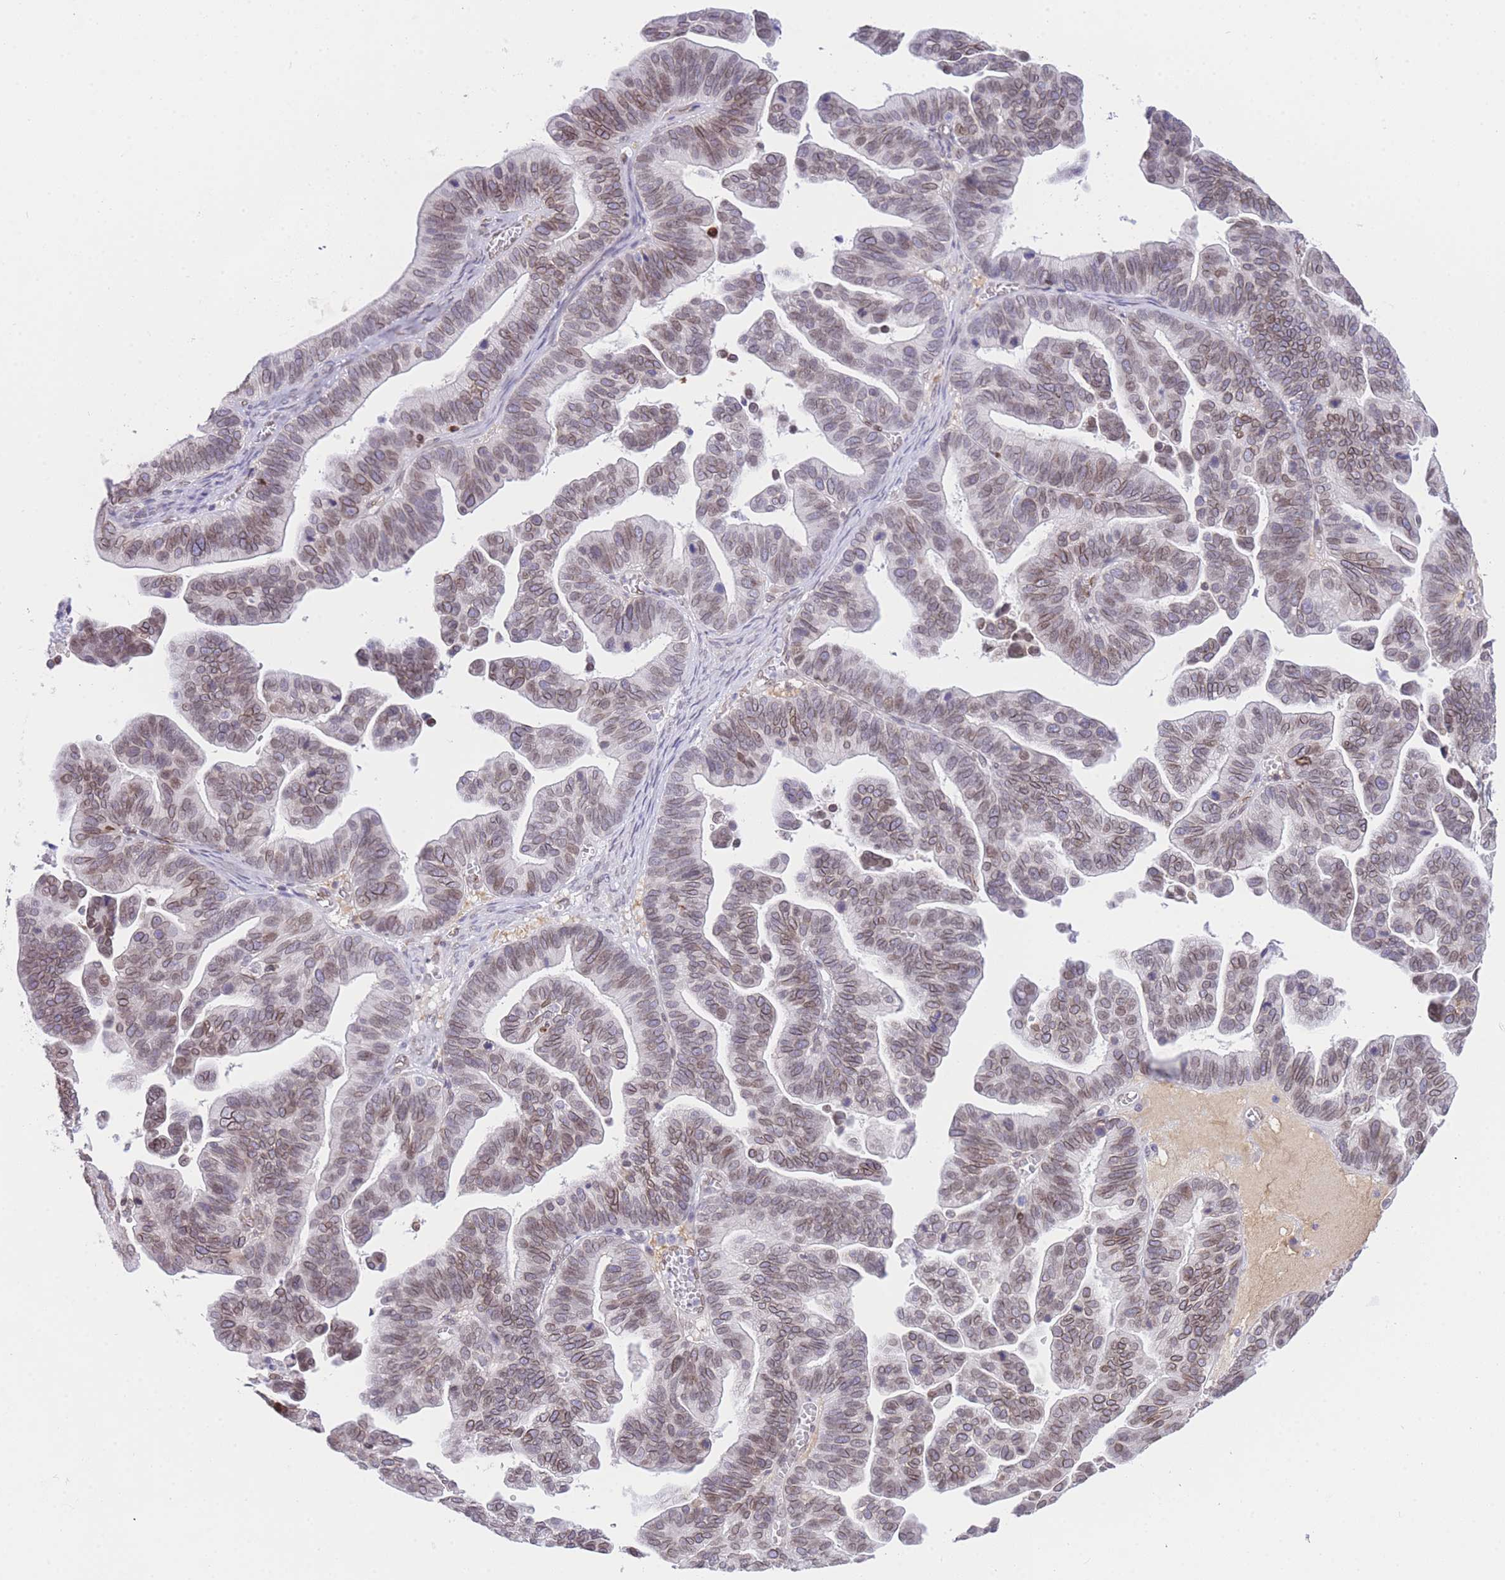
{"staining": {"intensity": "moderate", "quantity": ">75%", "location": "cytoplasmic/membranous,nuclear"}, "tissue": "ovarian cancer", "cell_type": "Tumor cells", "image_type": "cancer", "snomed": [{"axis": "morphology", "description": "Cystadenocarcinoma, serous, NOS"}, {"axis": "topography", "description": "Ovary"}], "caption": "IHC image of human ovarian cancer stained for a protein (brown), which reveals medium levels of moderate cytoplasmic/membranous and nuclear expression in about >75% of tumor cells.", "gene": "OR10AD1", "patient": {"sex": "female", "age": 56}}